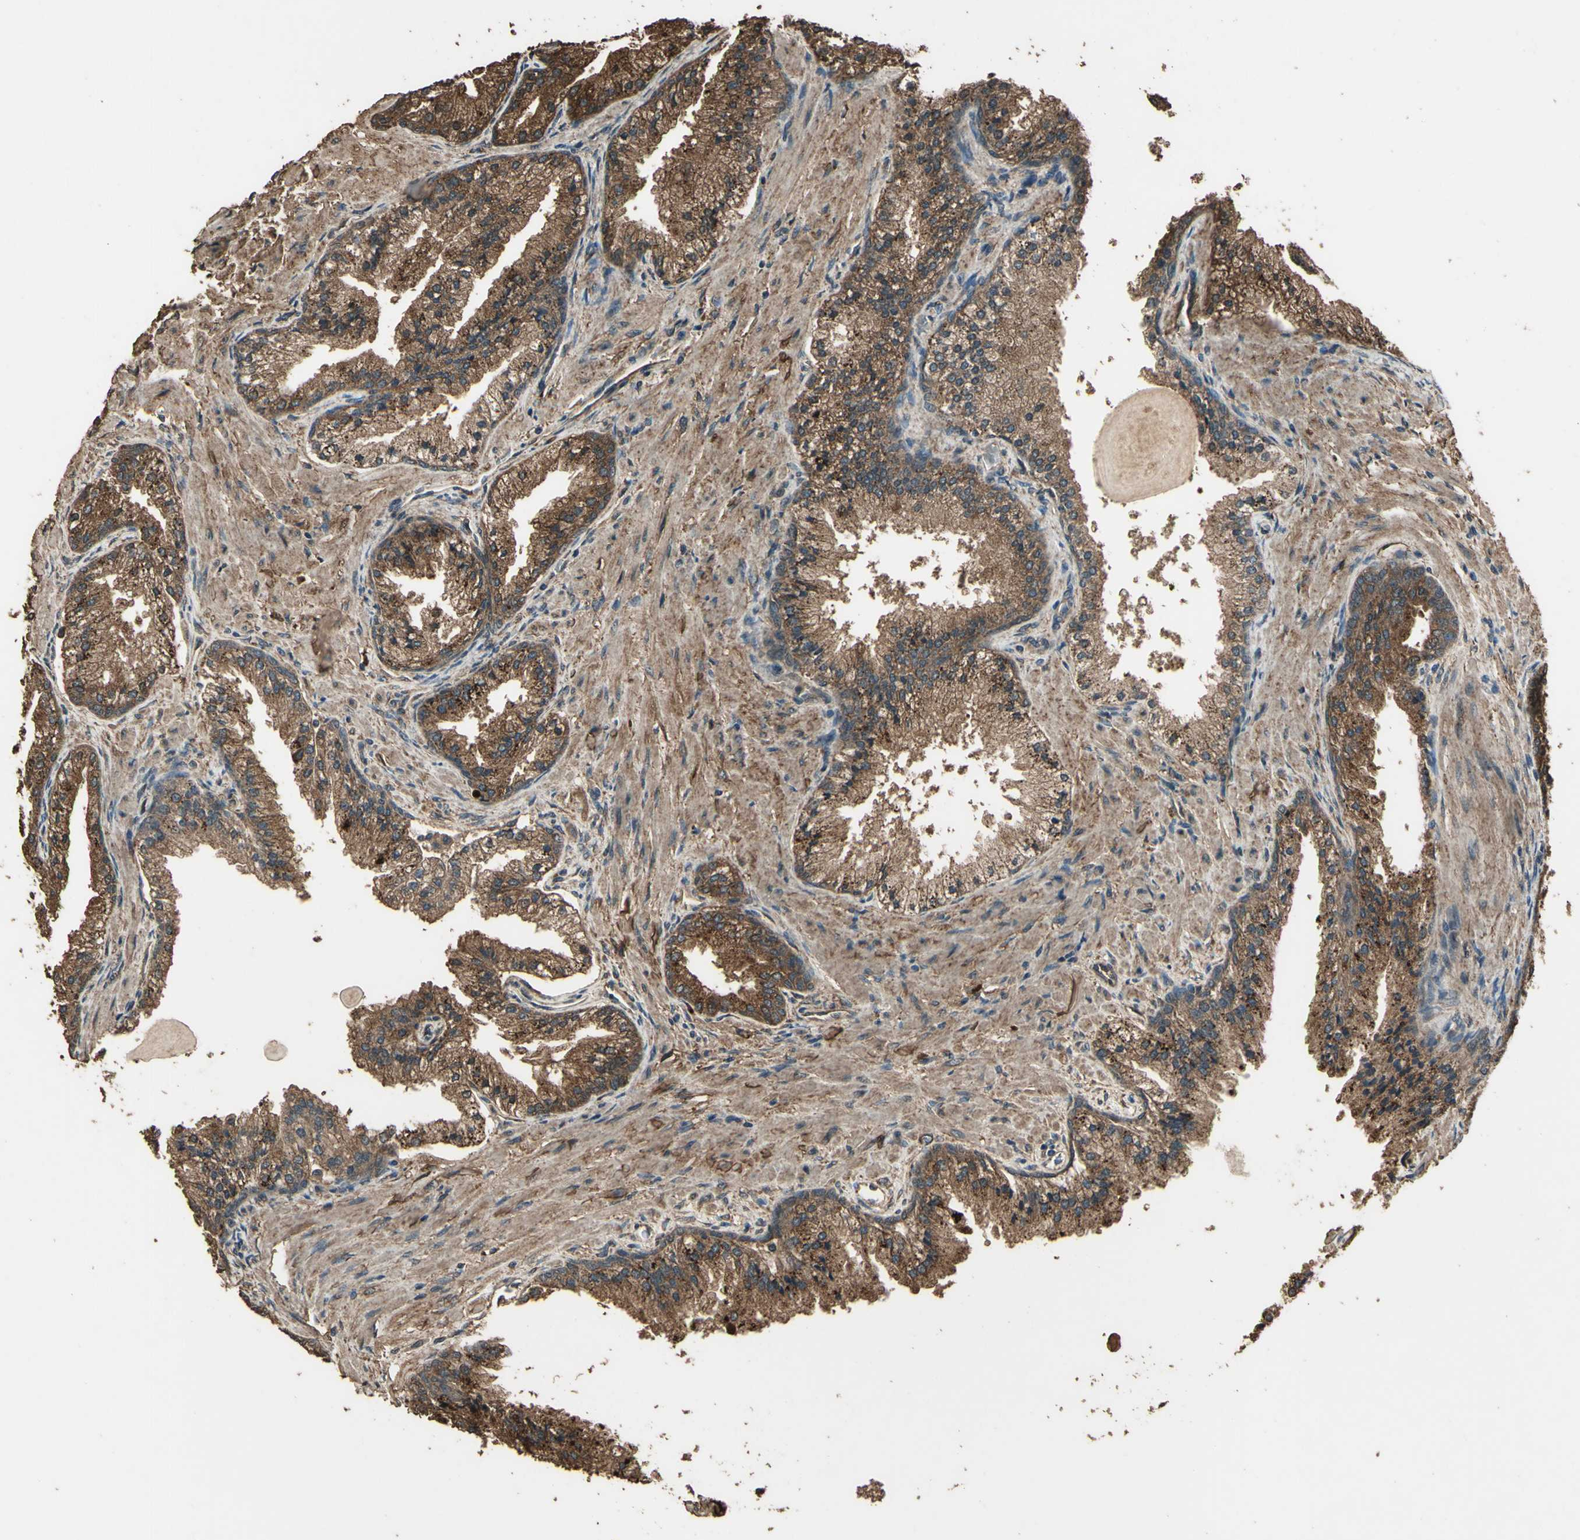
{"staining": {"intensity": "moderate", "quantity": ">75%", "location": "cytoplasmic/membranous"}, "tissue": "prostate cancer", "cell_type": "Tumor cells", "image_type": "cancer", "snomed": [{"axis": "morphology", "description": "Adenocarcinoma, High grade"}, {"axis": "topography", "description": "Prostate"}], "caption": "Protein staining displays moderate cytoplasmic/membranous expression in about >75% of tumor cells in prostate adenocarcinoma (high-grade).", "gene": "TSPO", "patient": {"sex": "male", "age": 58}}